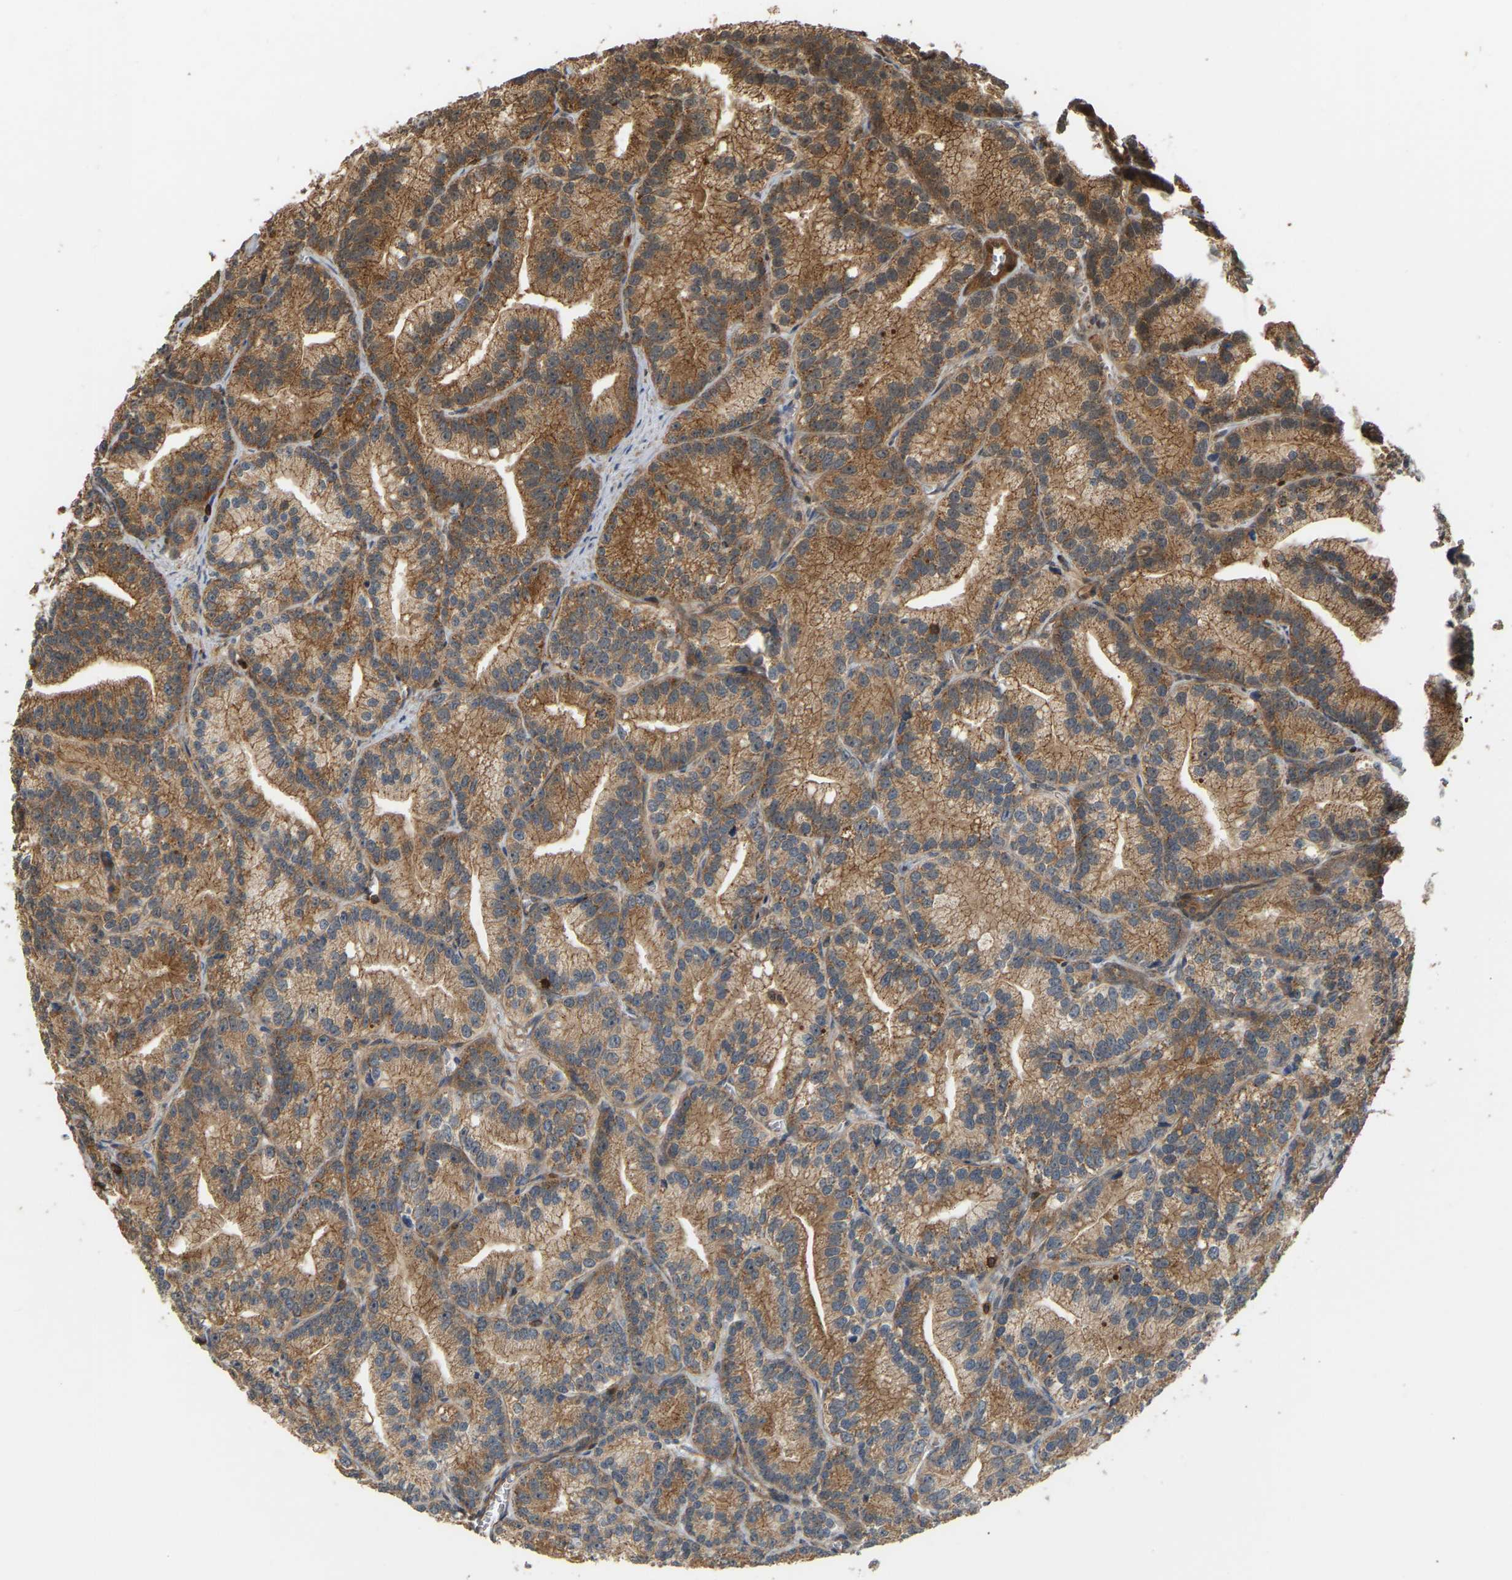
{"staining": {"intensity": "moderate", "quantity": ">75%", "location": "cytoplasmic/membranous"}, "tissue": "prostate cancer", "cell_type": "Tumor cells", "image_type": "cancer", "snomed": [{"axis": "morphology", "description": "Adenocarcinoma, Low grade"}, {"axis": "topography", "description": "Prostate"}], "caption": "This is an image of IHC staining of adenocarcinoma (low-grade) (prostate), which shows moderate positivity in the cytoplasmic/membranous of tumor cells.", "gene": "GOPC", "patient": {"sex": "male", "age": 89}}